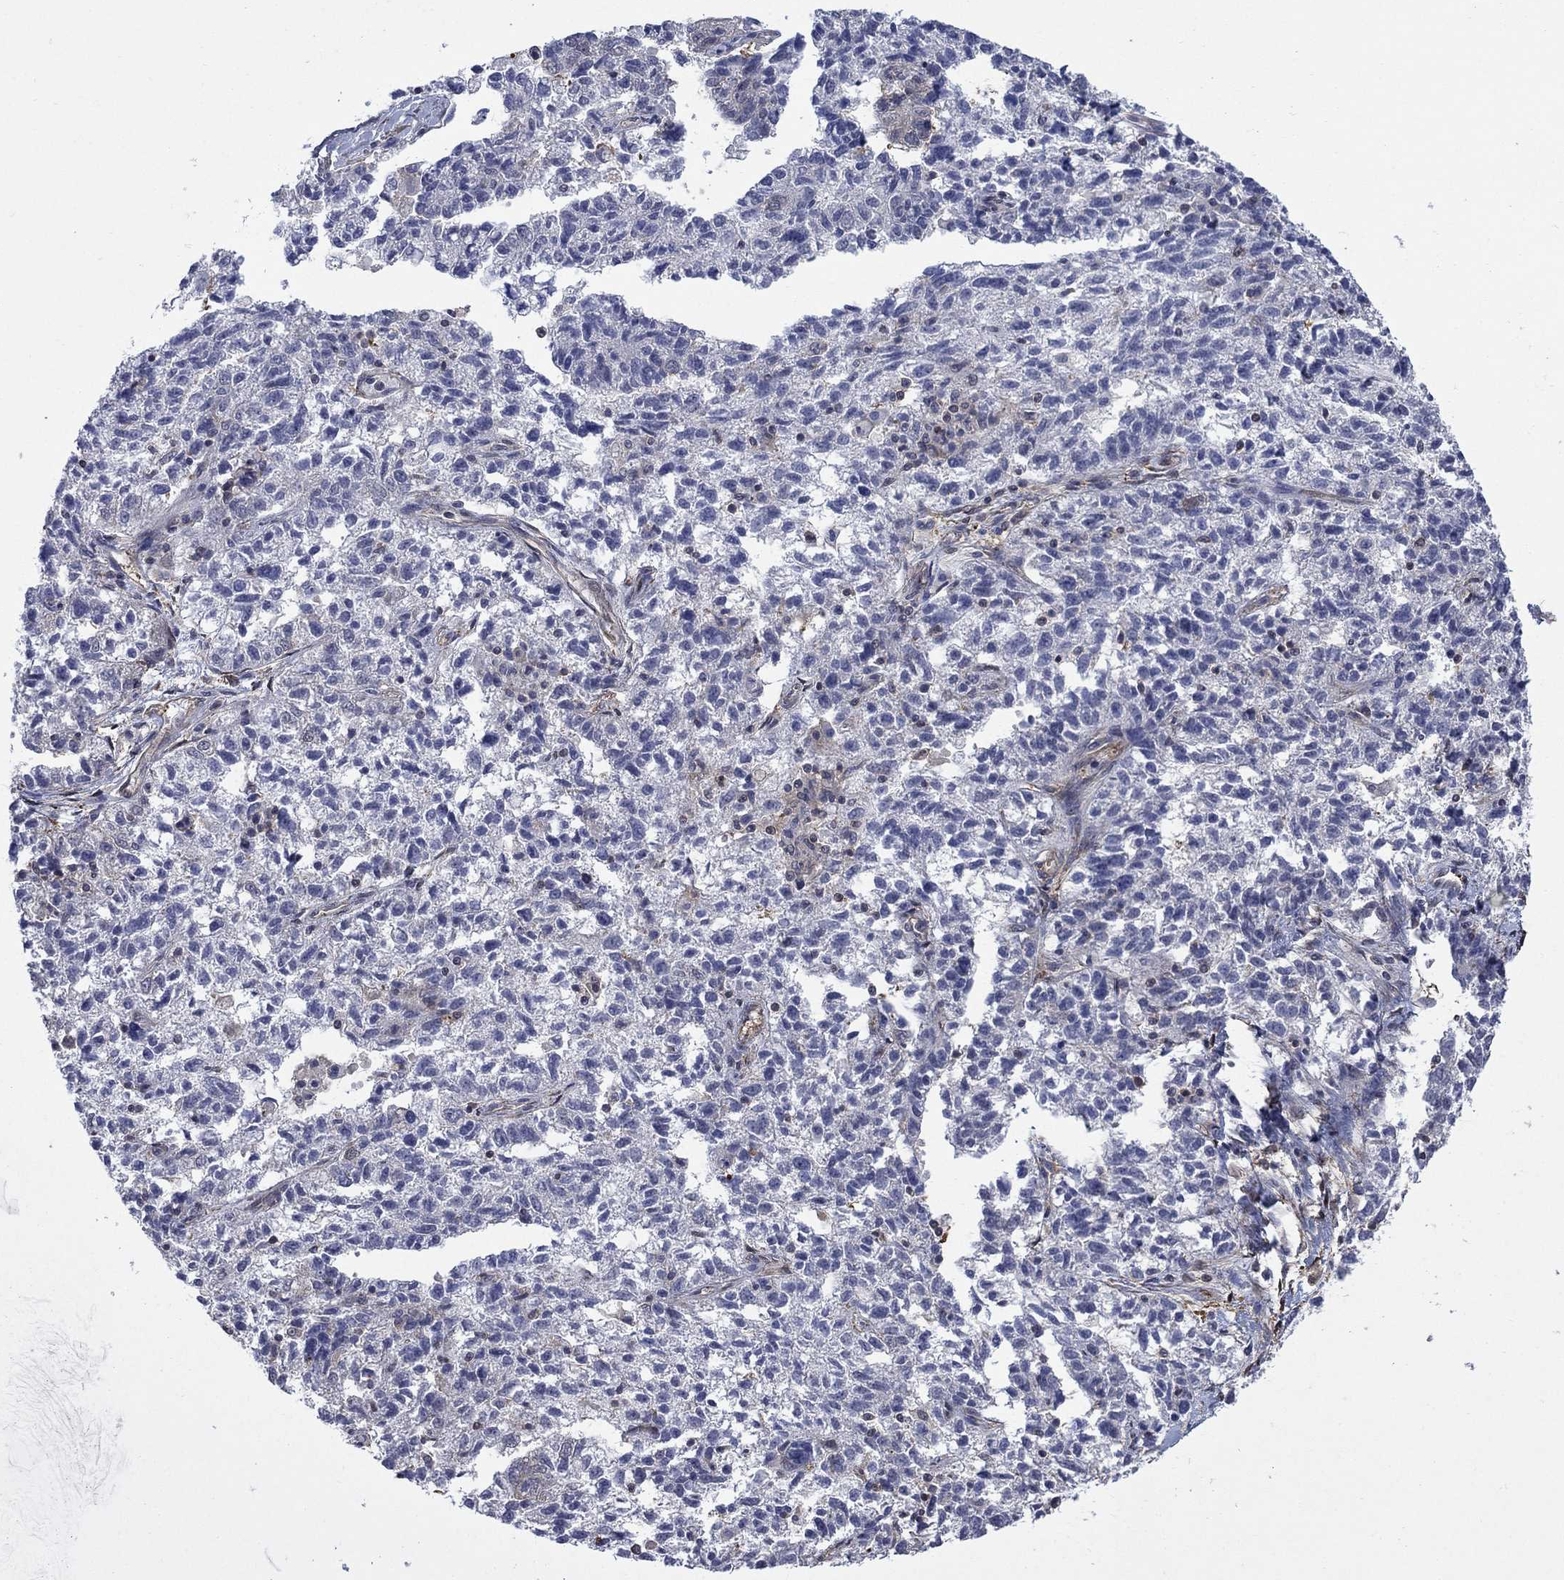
{"staining": {"intensity": "negative", "quantity": "none", "location": "none"}, "tissue": "ovarian cancer", "cell_type": "Tumor cells", "image_type": "cancer", "snomed": [{"axis": "morphology", "description": "Cystadenocarcinoma, serous, NOS"}, {"axis": "topography", "description": "Ovary"}], "caption": "Immunohistochemistry image of ovarian serous cystadenocarcinoma stained for a protein (brown), which displays no staining in tumor cells. (Brightfield microscopy of DAB (3,3'-diaminobenzidine) IHC at high magnification).", "gene": "PDZD2", "patient": {"sex": "female", "age": 71}}